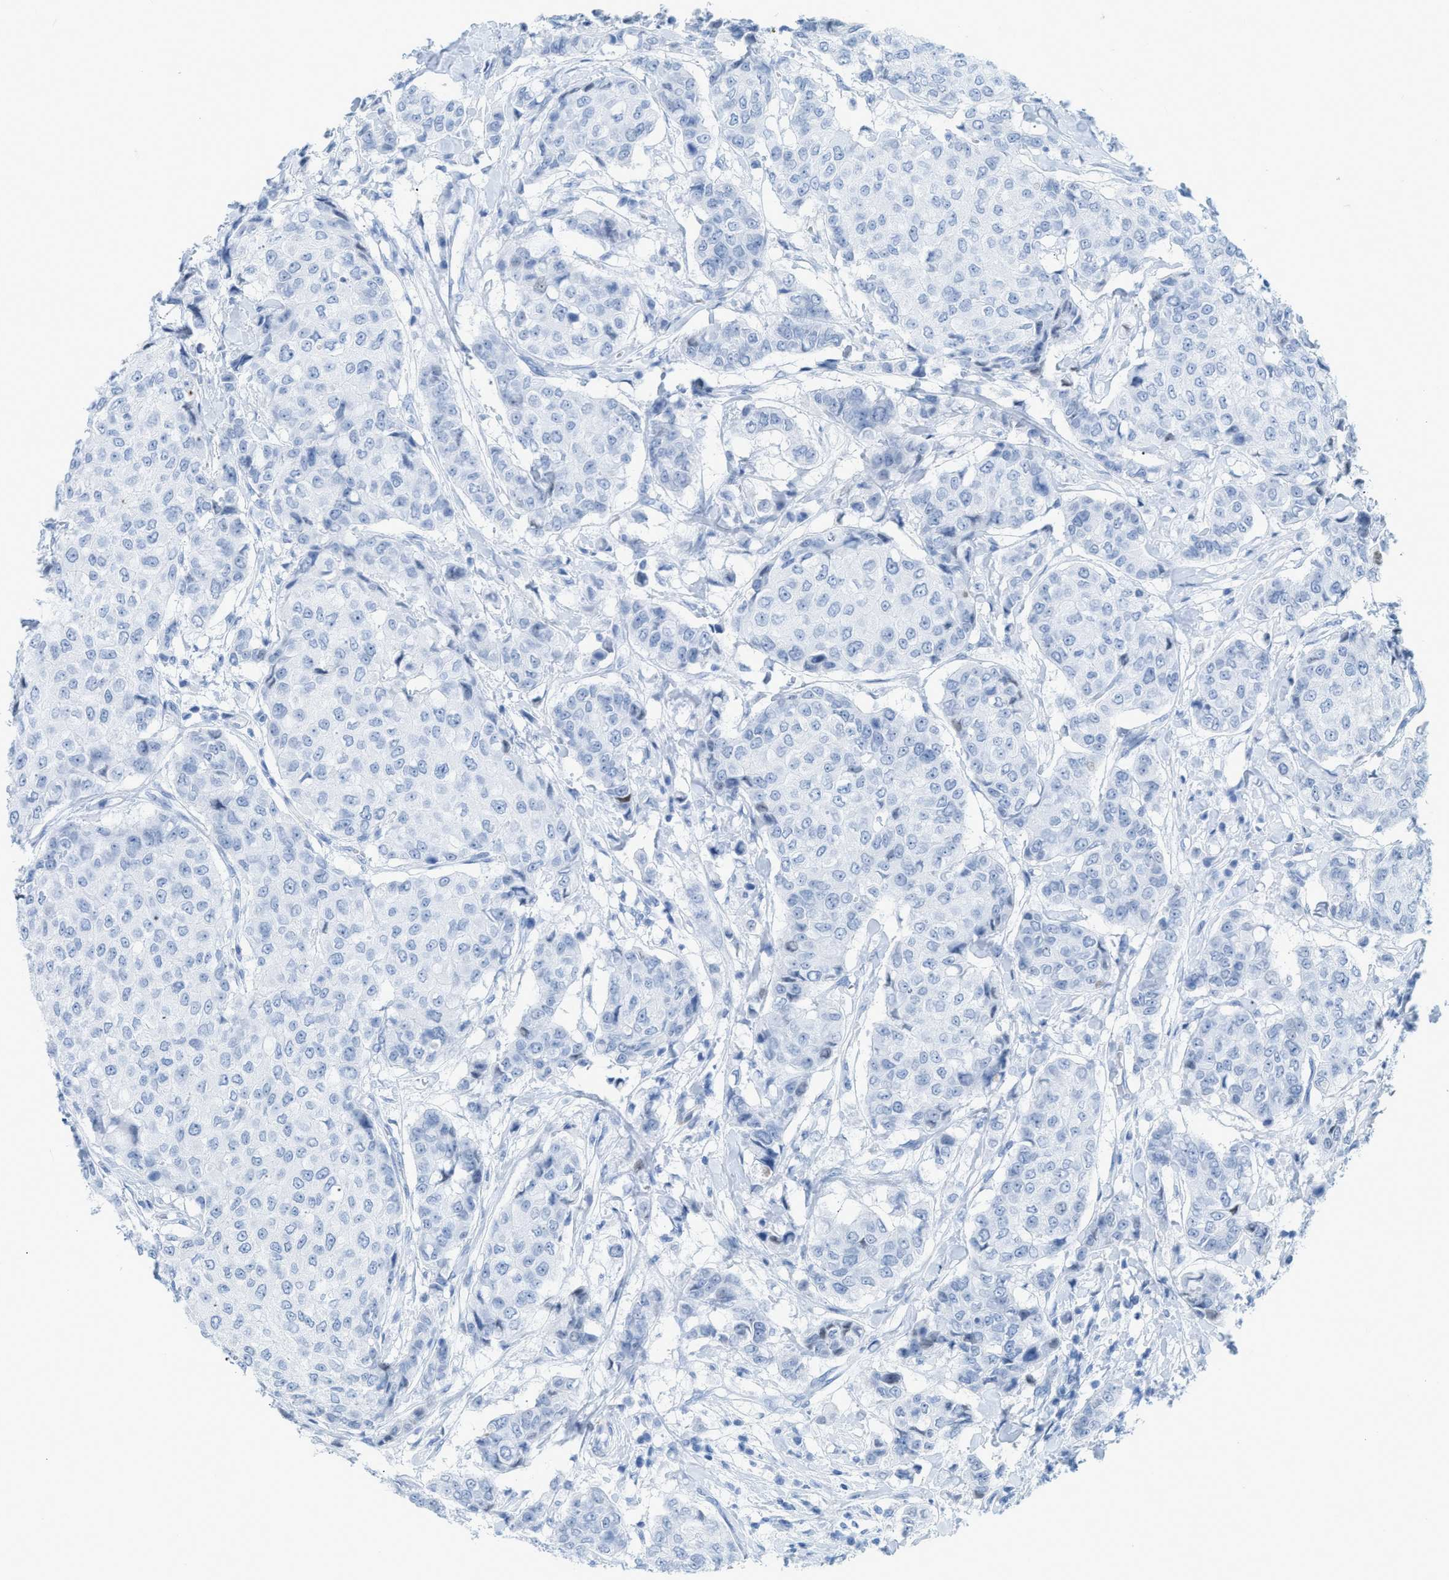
{"staining": {"intensity": "negative", "quantity": "none", "location": "none"}, "tissue": "breast cancer", "cell_type": "Tumor cells", "image_type": "cancer", "snomed": [{"axis": "morphology", "description": "Duct carcinoma"}, {"axis": "topography", "description": "Breast"}], "caption": "Immunohistochemistry (IHC) histopathology image of neoplastic tissue: breast cancer stained with DAB (3,3'-diaminobenzidine) exhibits no significant protein staining in tumor cells.", "gene": "DES", "patient": {"sex": "female", "age": 27}}